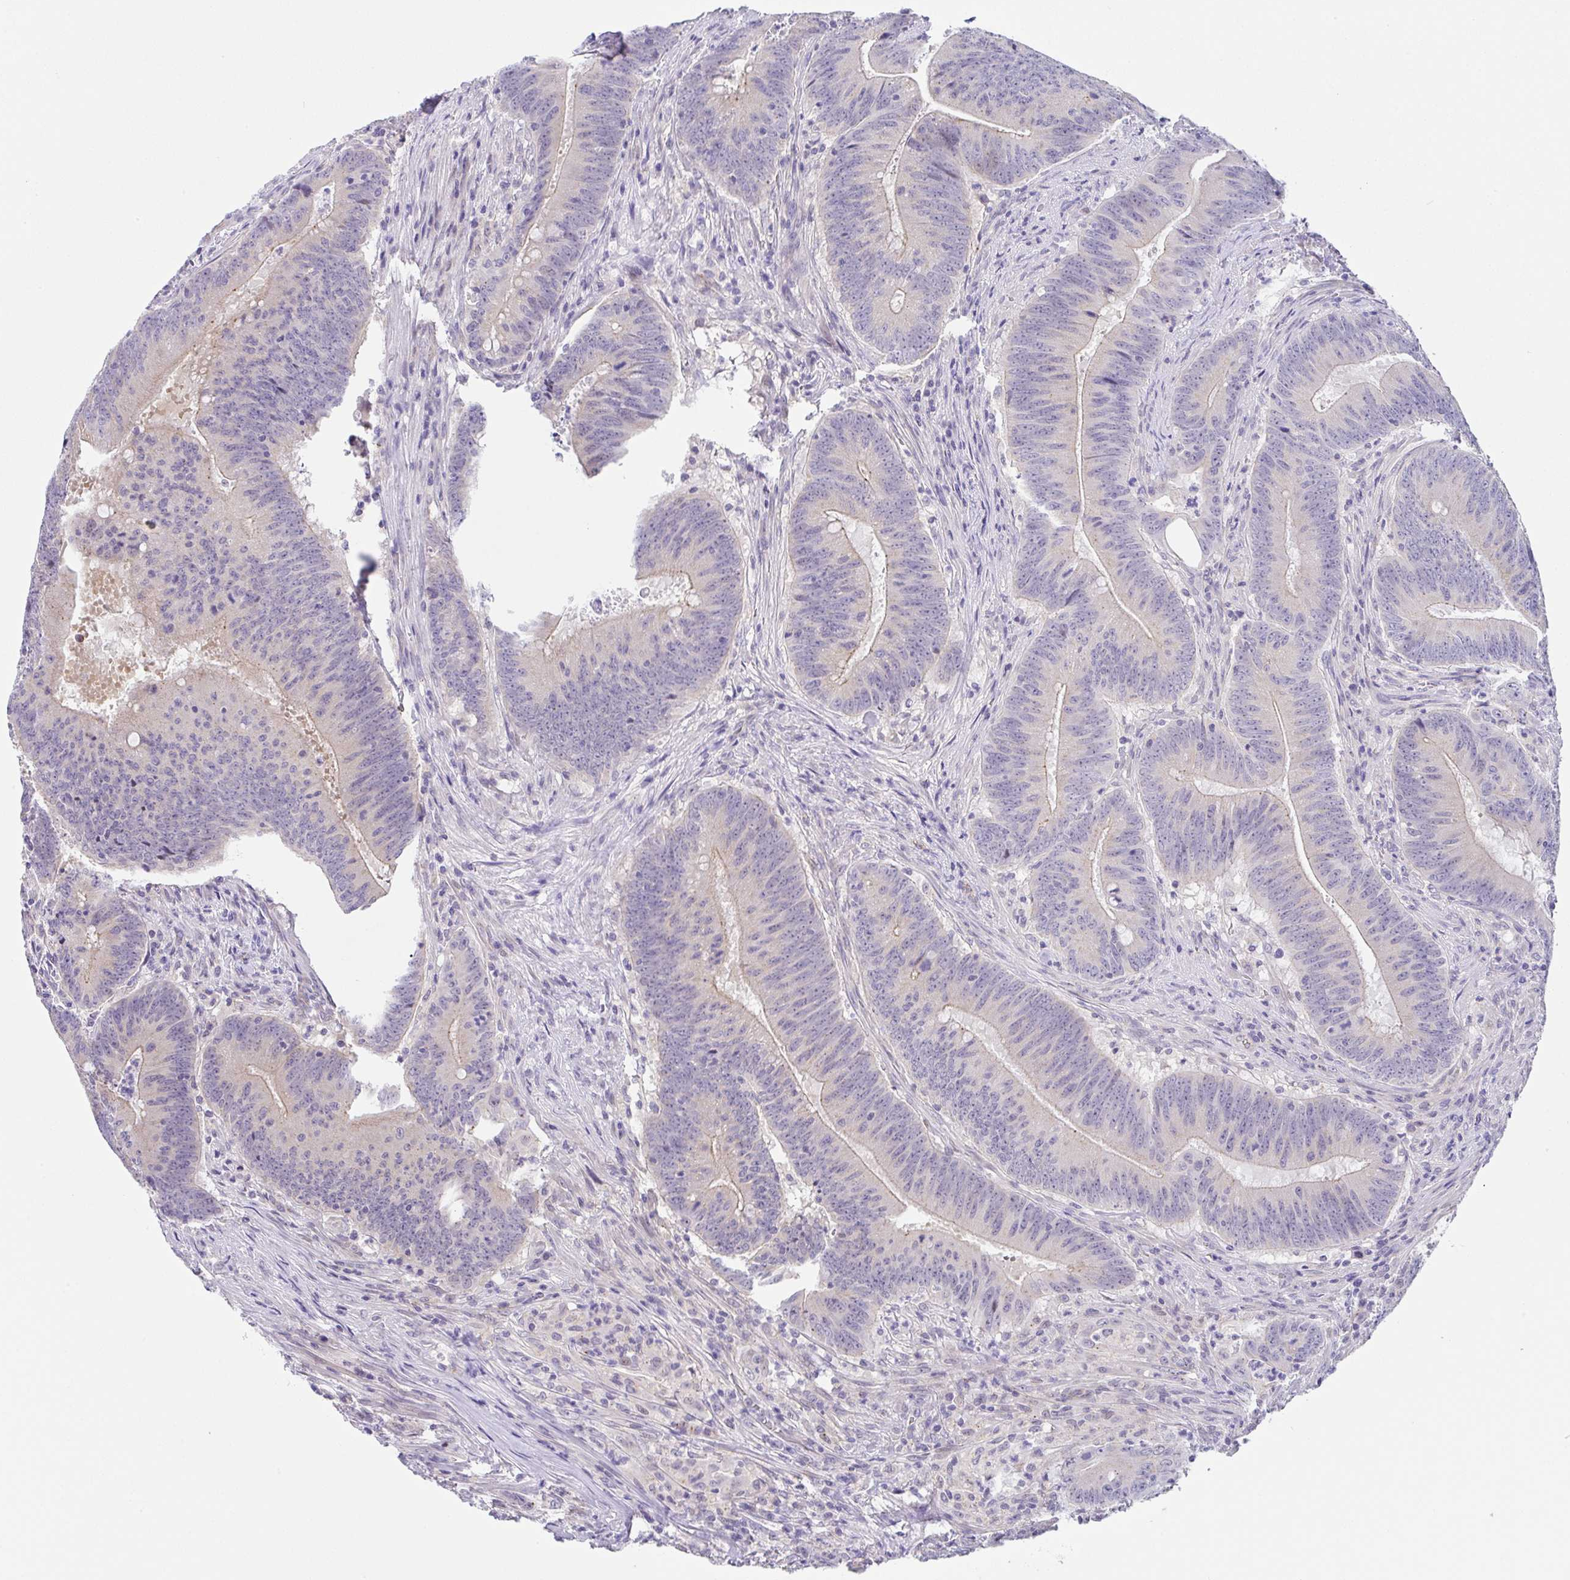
{"staining": {"intensity": "negative", "quantity": "none", "location": "none"}, "tissue": "colorectal cancer", "cell_type": "Tumor cells", "image_type": "cancer", "snomed": [{"axis": "morphology", "description": "Adenocarcinoma, NOS"}, {"axis": "topography", "description": "Colon"}], "caption": "Human colorectal cancer stained for a protein using IHC displays no expression in tumor cells.", "gene": "CGNL1", "patient": {"sex": "female", "age": 87}}